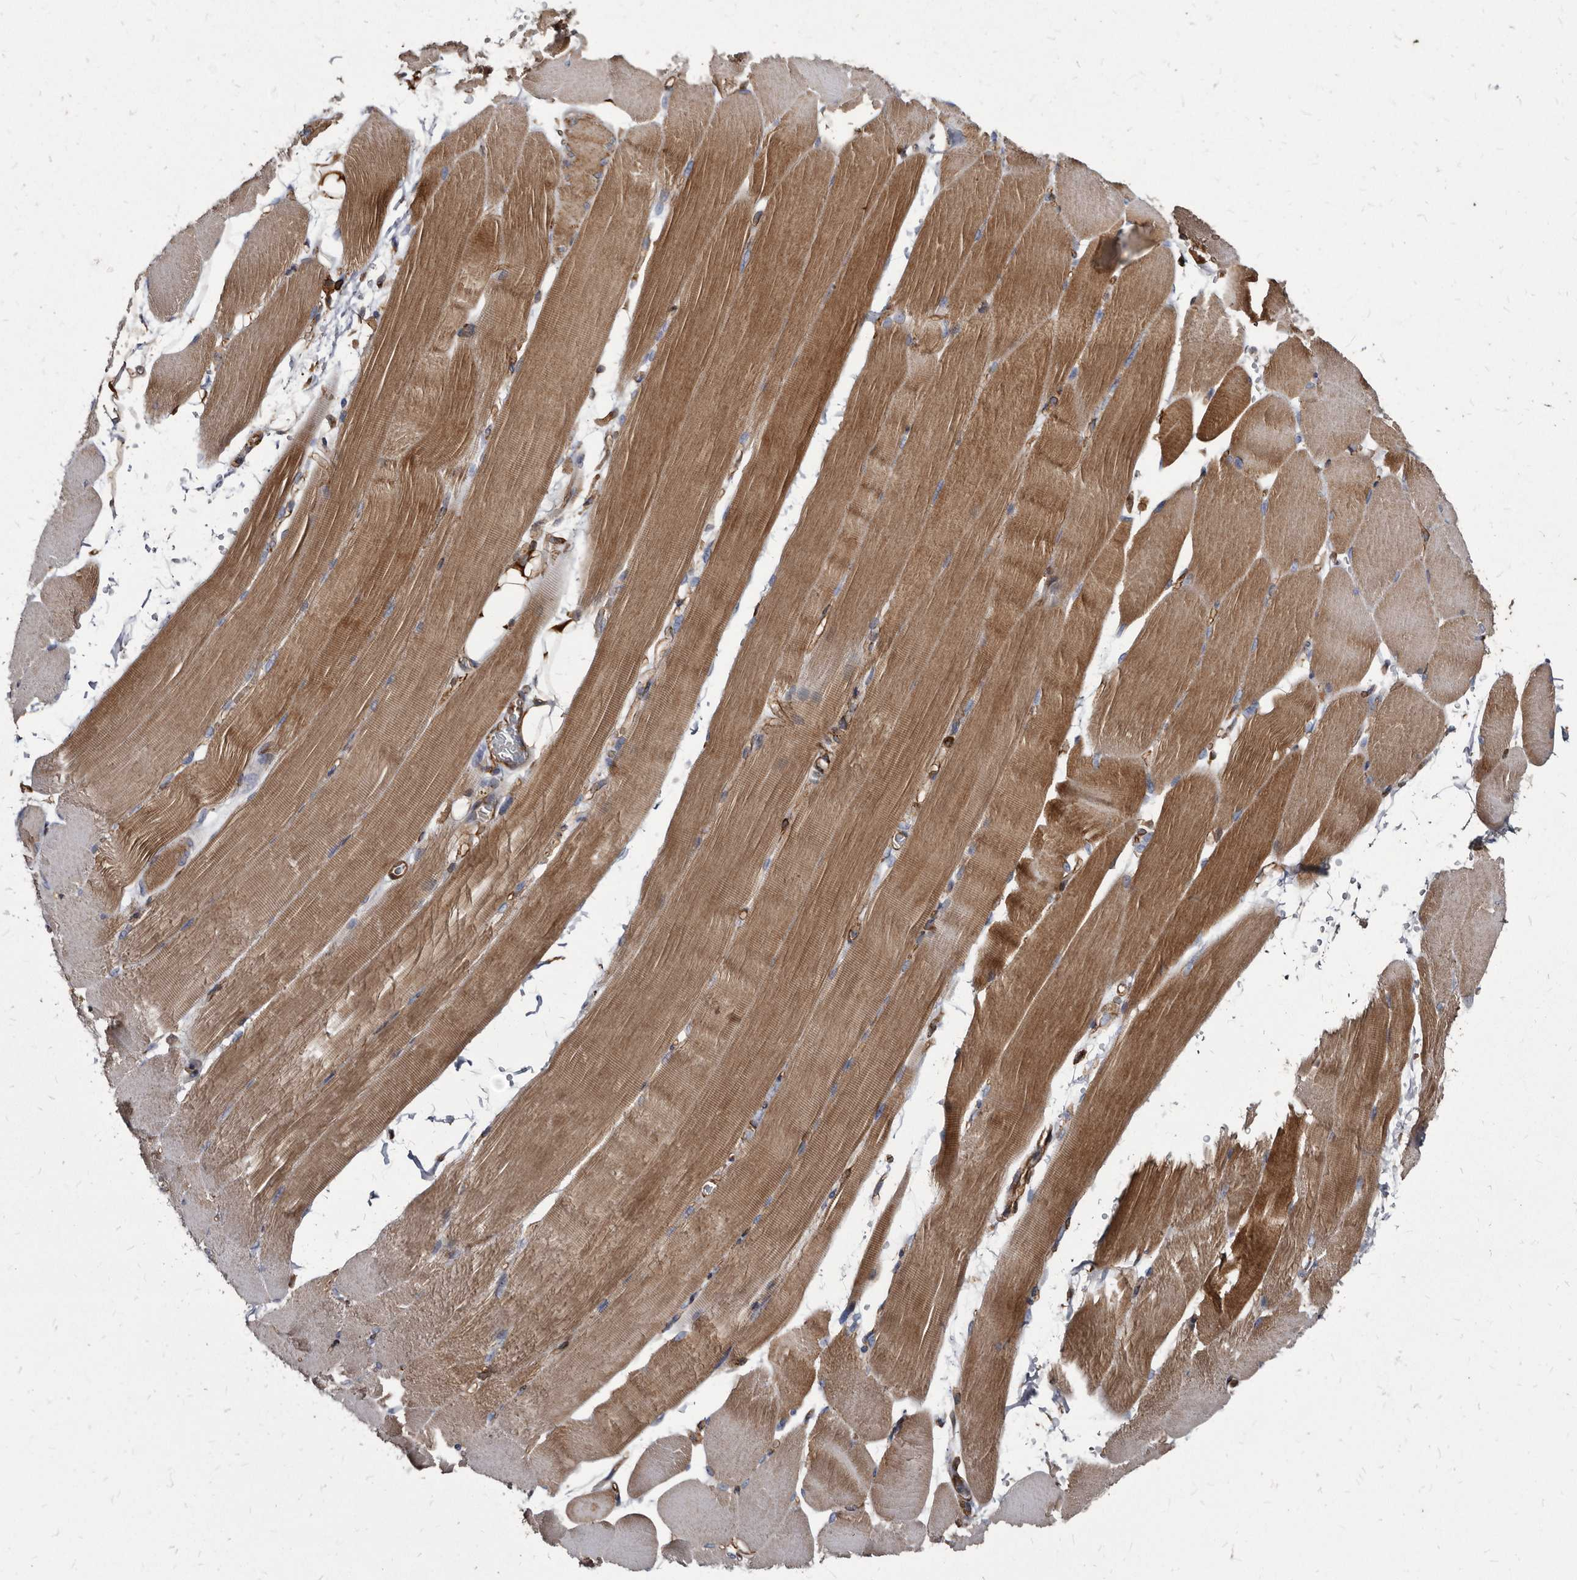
{"staining": {"intensity": "moderate", "quantity": ">75%", "location": "cytoplasmic/membranous"}, "tissue": "skeletal muscle", "cell_type": "Myocytes", "image_type": "normal", "snomed": [{"axis": "morphology", "description": "Normal tissue, NOS"}, {"axis": "topography", "description": "Skeletal muscle"}, {"axis": "topography", "description": "Parathyroid gland"}], "caption": "IHC of unremarkable human skeletal muscle displays medium levels of moderate cytoplasmic/membranous positivity in approximately >75% of myocytes.", "gene": "KCTD20", "patient": {"sex": "female", "age": 37}}